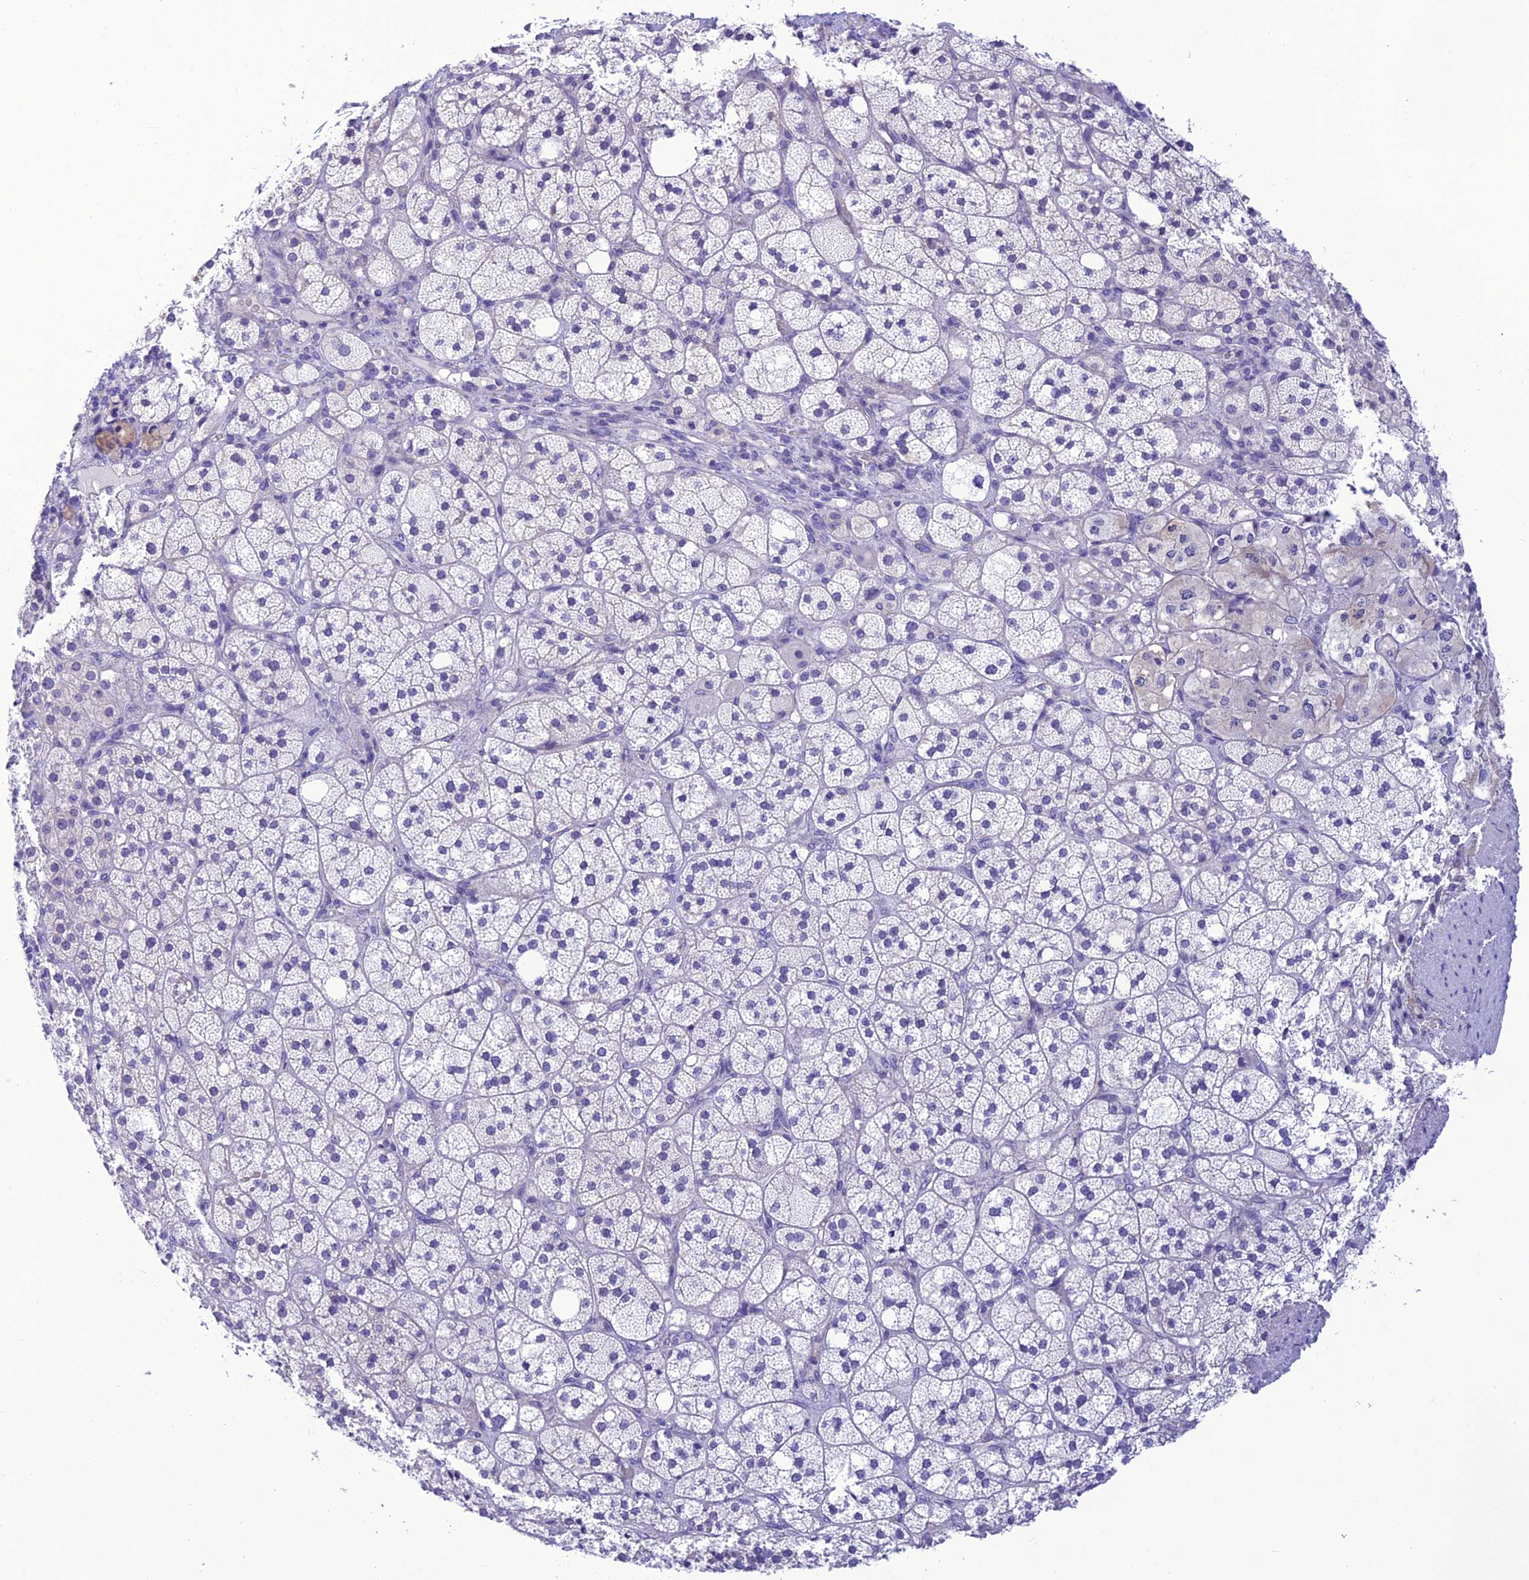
{"staining": {"intensity": "negative", "quantity": "none", "location": "none"}, "tissue": "adrenal gland", "cell_type": "Glandular cells", "image_type": "normal", "snomed": [{"axis": "morphology", "description": "Normal tissue, NOS"}, {"axis": "topography", "description": "Adrenal gland"}], "caption": "The photomicrograph demonstrates no significant positivity in glandular cells of adrenal gland.", "gene": "C17orf67", "patient": {"sex": "male", "age": 61}}